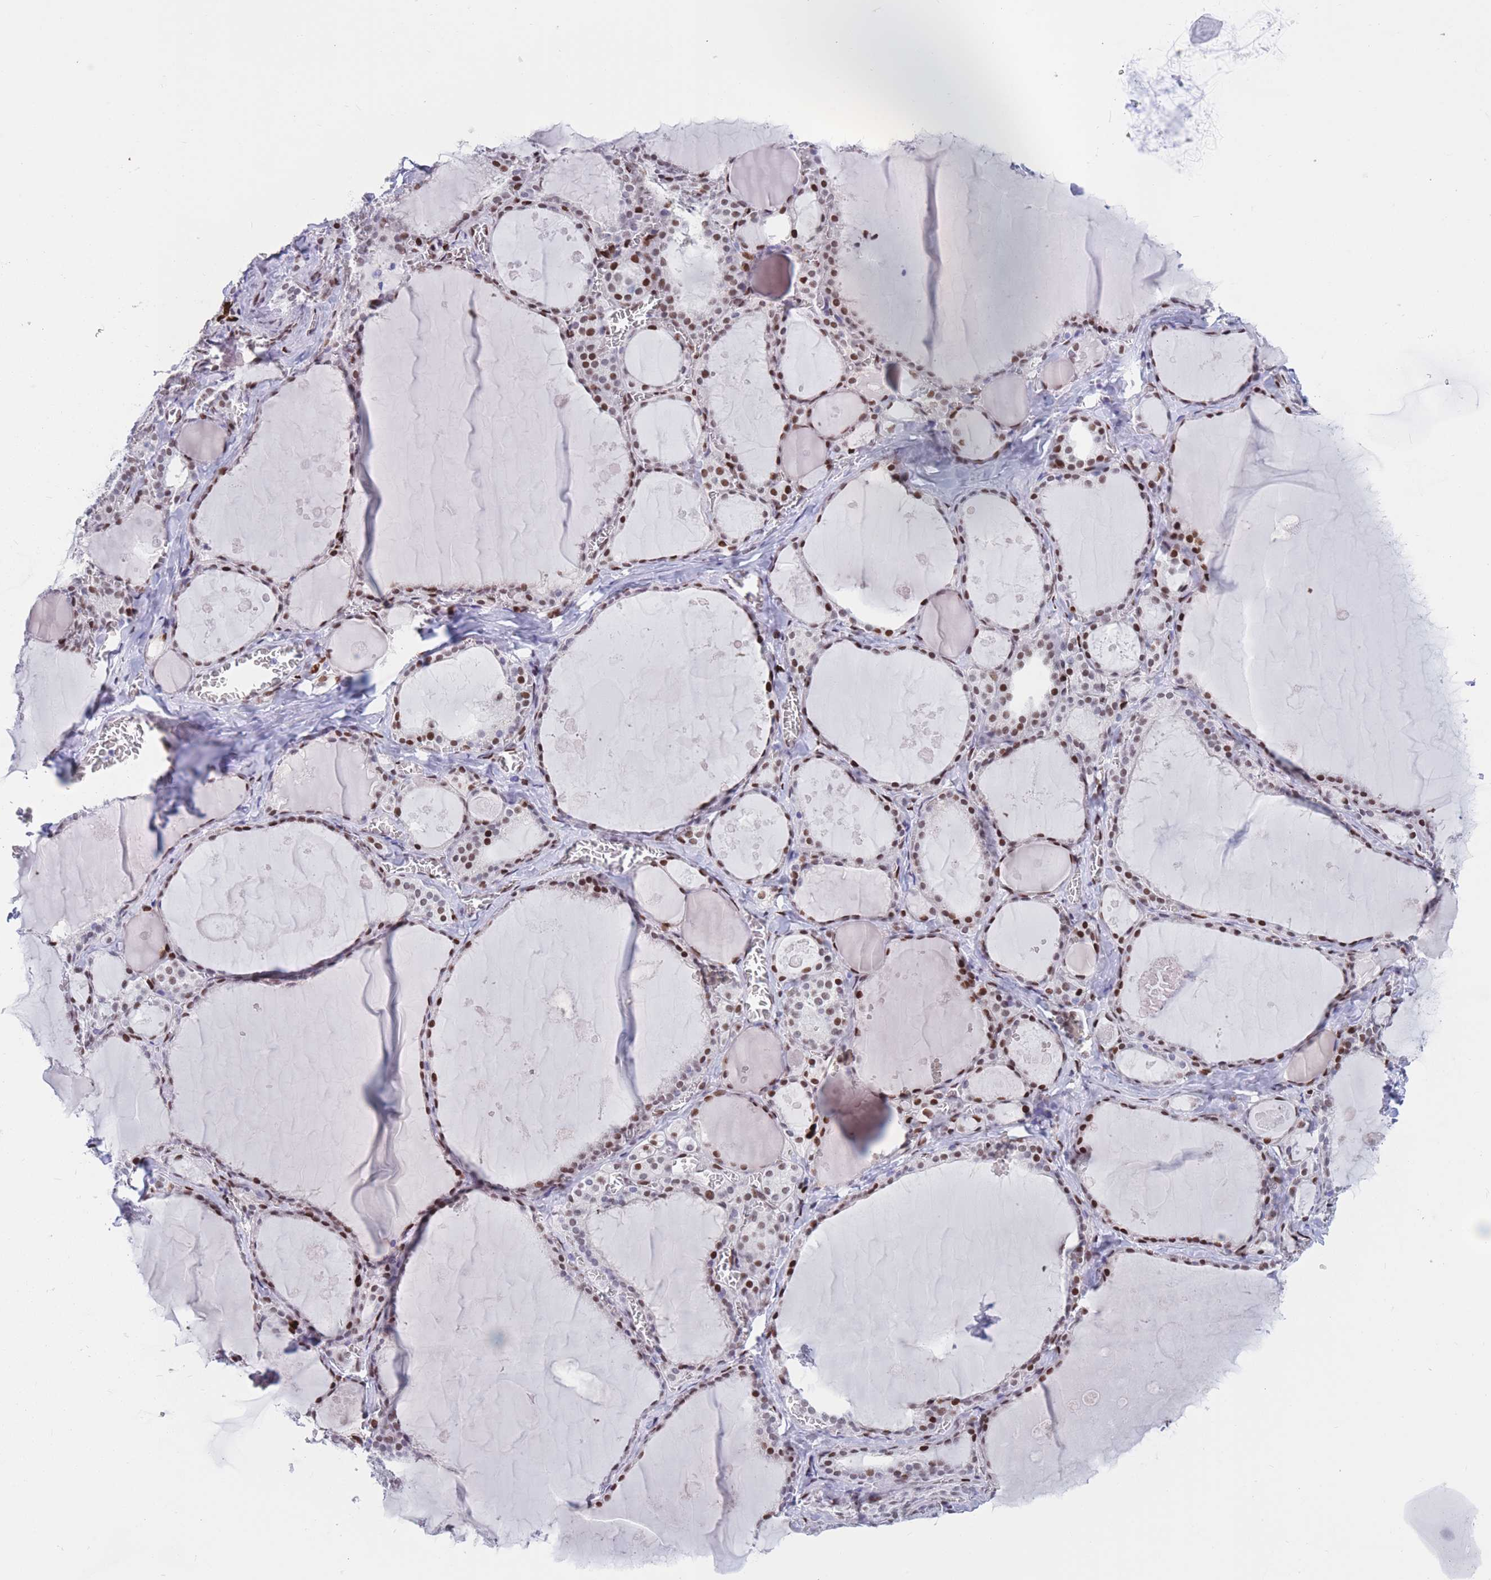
{"staining": {"intensity": "strong", "quantity": "25%-75%", "location": "nuclear"}, "tissue": "thyroid gland", "cell_type": "Glandular cells", "image_type": "normal", "snomed": [{"axis": "morphology", "description": "Normal tissue, NOS"}, {"axis": "topography", "description": "Thyroid gland"}], "caption": "Glandular cells demonstrate high levels of strong nuclear positivity in approximately 25%-75% of cells in unremarkable thyroid gland. (DAB IHC, brown staining for protein, blue staining for nuclei).", "gene": "NASP", "patient": {"sex": "male", "age": 56}}